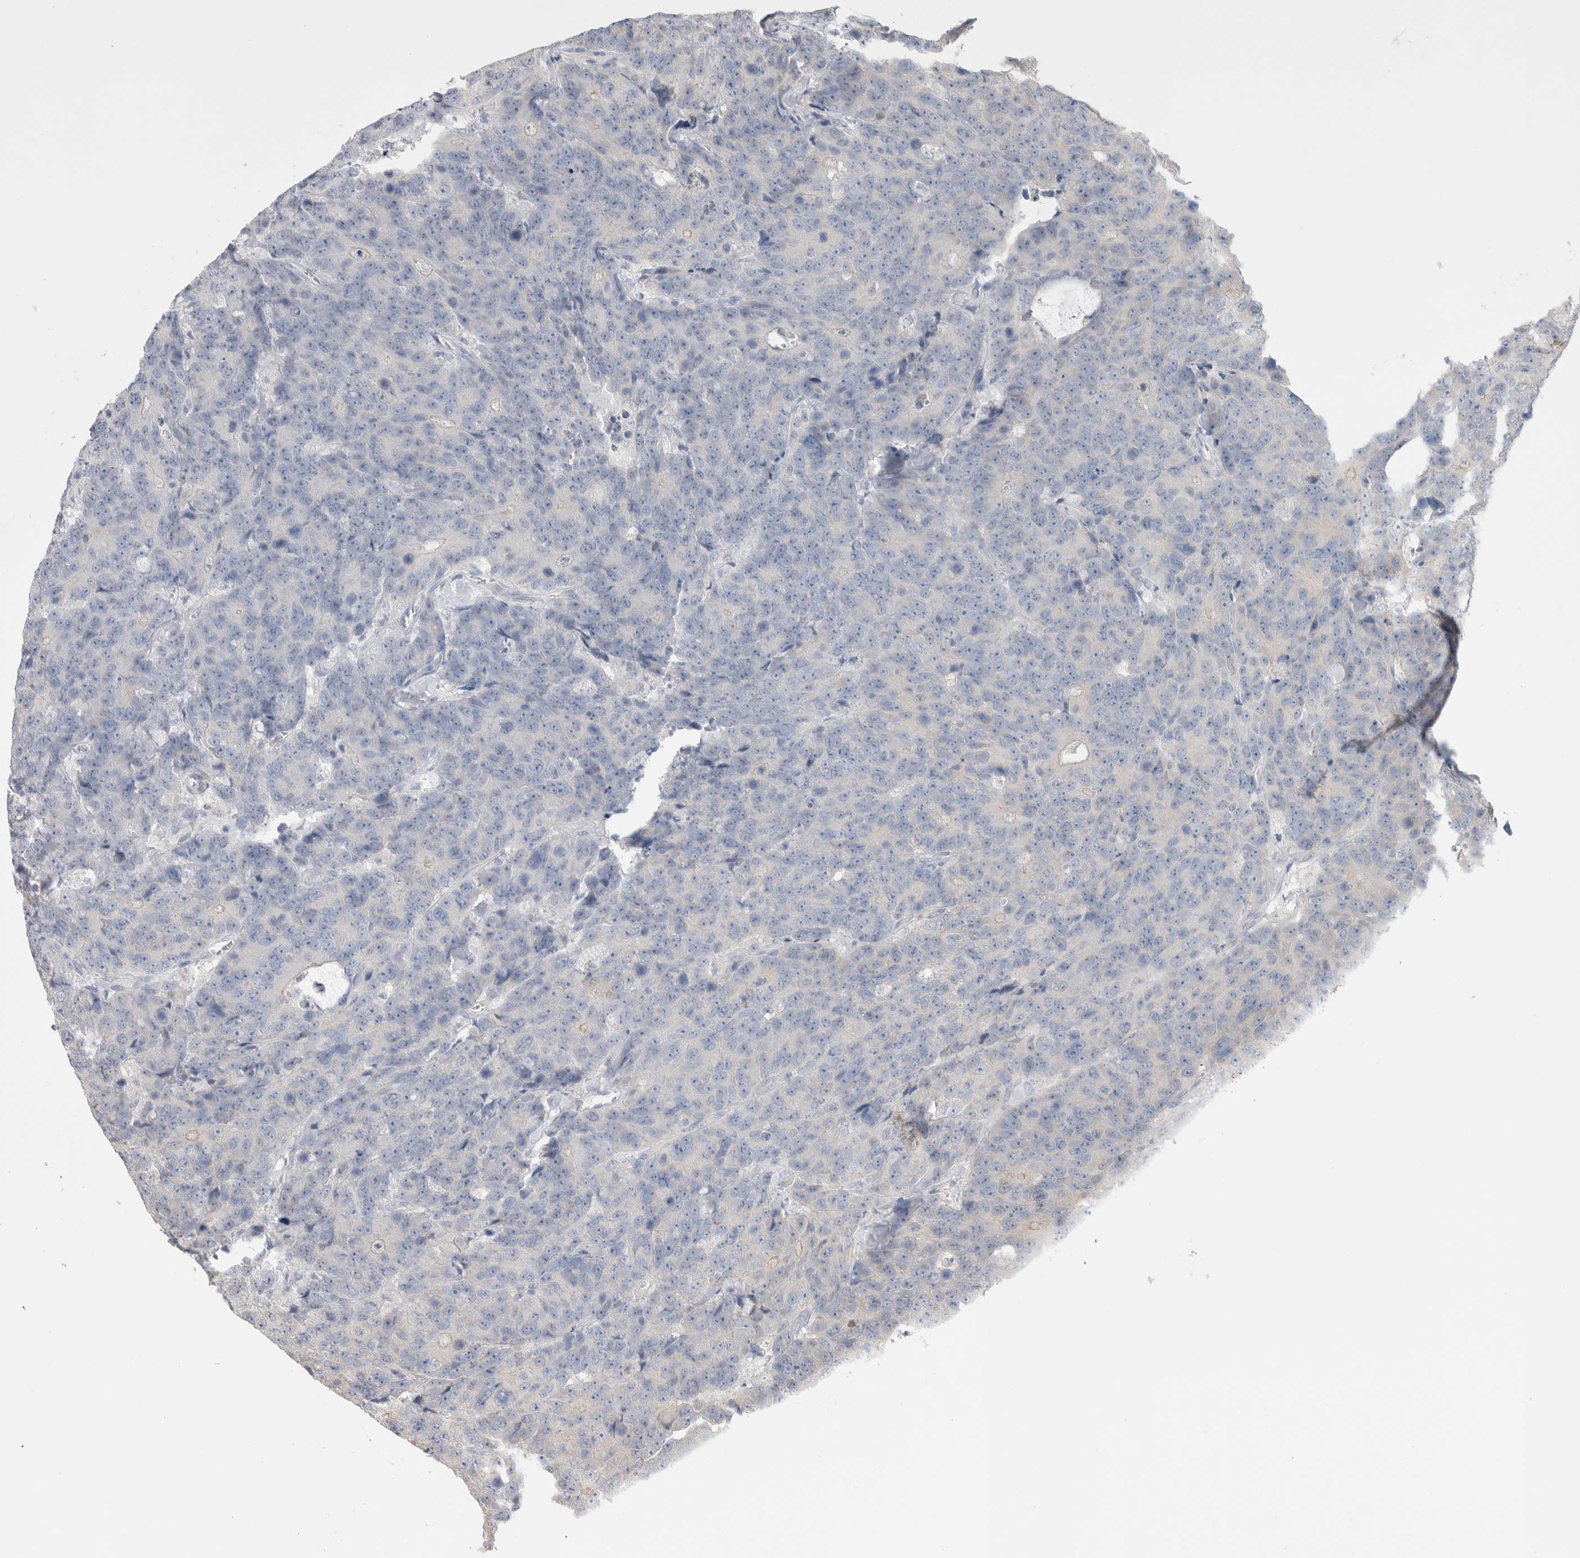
{"staining": {"intensity": "negative", "quantity": "none", "location": "none"}, "tissue": "colorectal cancer", "cell_type": "Tumor cells", "image_type": "cancer", "snomed": [{"axis": "morphology", "description": "Adenocarcinoma, NOS"}, {"axis": "topography", "description": "Colon"}], "caption": "Tumor cells are negative for brown protein staining in adenocarcinoma (colorectal).", "gene": "DMD", "patient": {"sex": "female", "age": 86}}